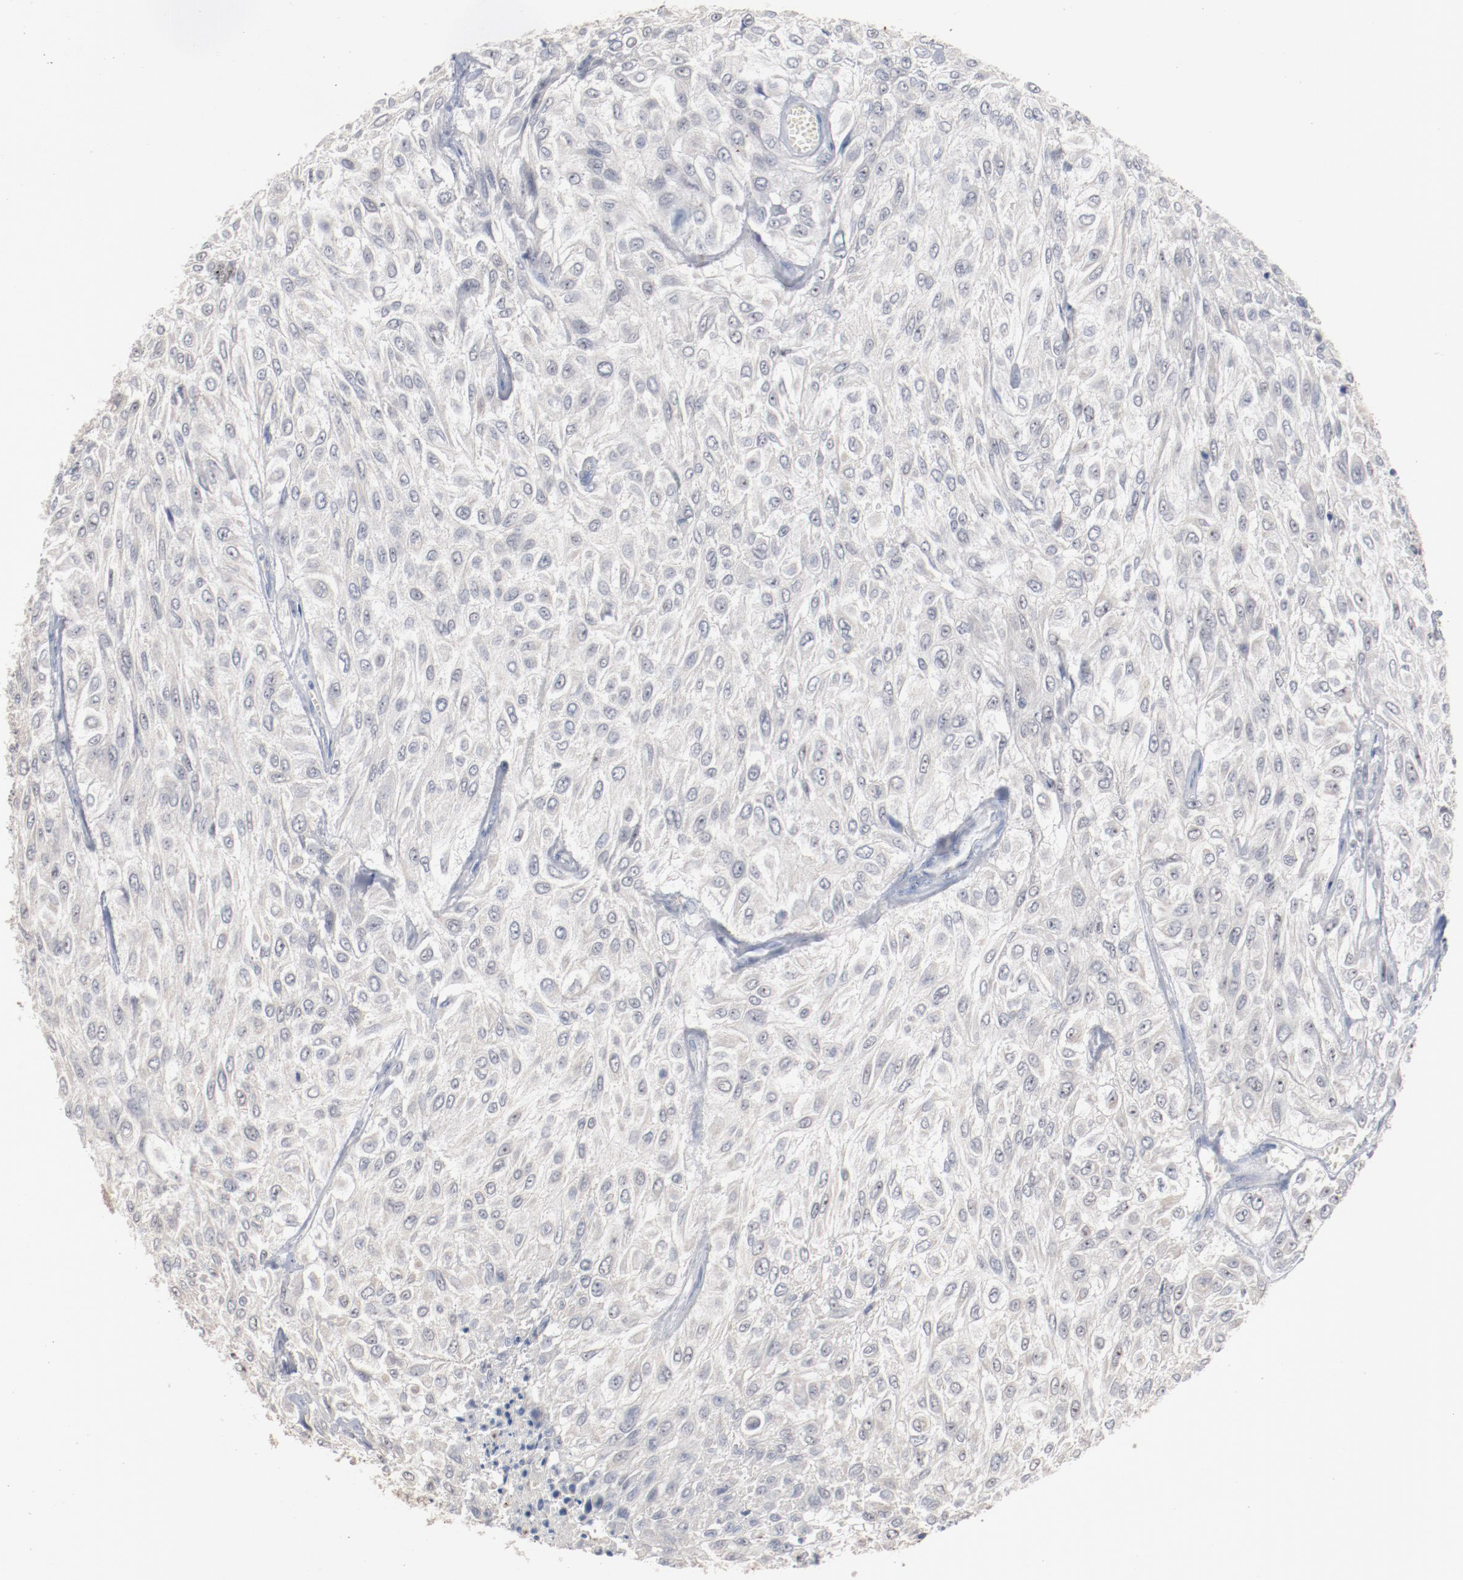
{"staining": {"intensity": "negative", "quantity": "none", "location": "none"}, "tissue": "urothelial cancer", "cell_type": "Tumor cells", "image_type": "cancer", "snomed": [{"axis": "morphology", "description": "Urothelial carcinoma, High grade"}, {"axis": "topography", "description": "Urinary bladder"}], "caption": "Immunohistochemistry micrograph of high-grade urothelial carcinoma stained for a protein (brown), which shows no expression in tumor cells.", "gene": "ERICH1", "patient": {"sex": "male", "age": 57}}